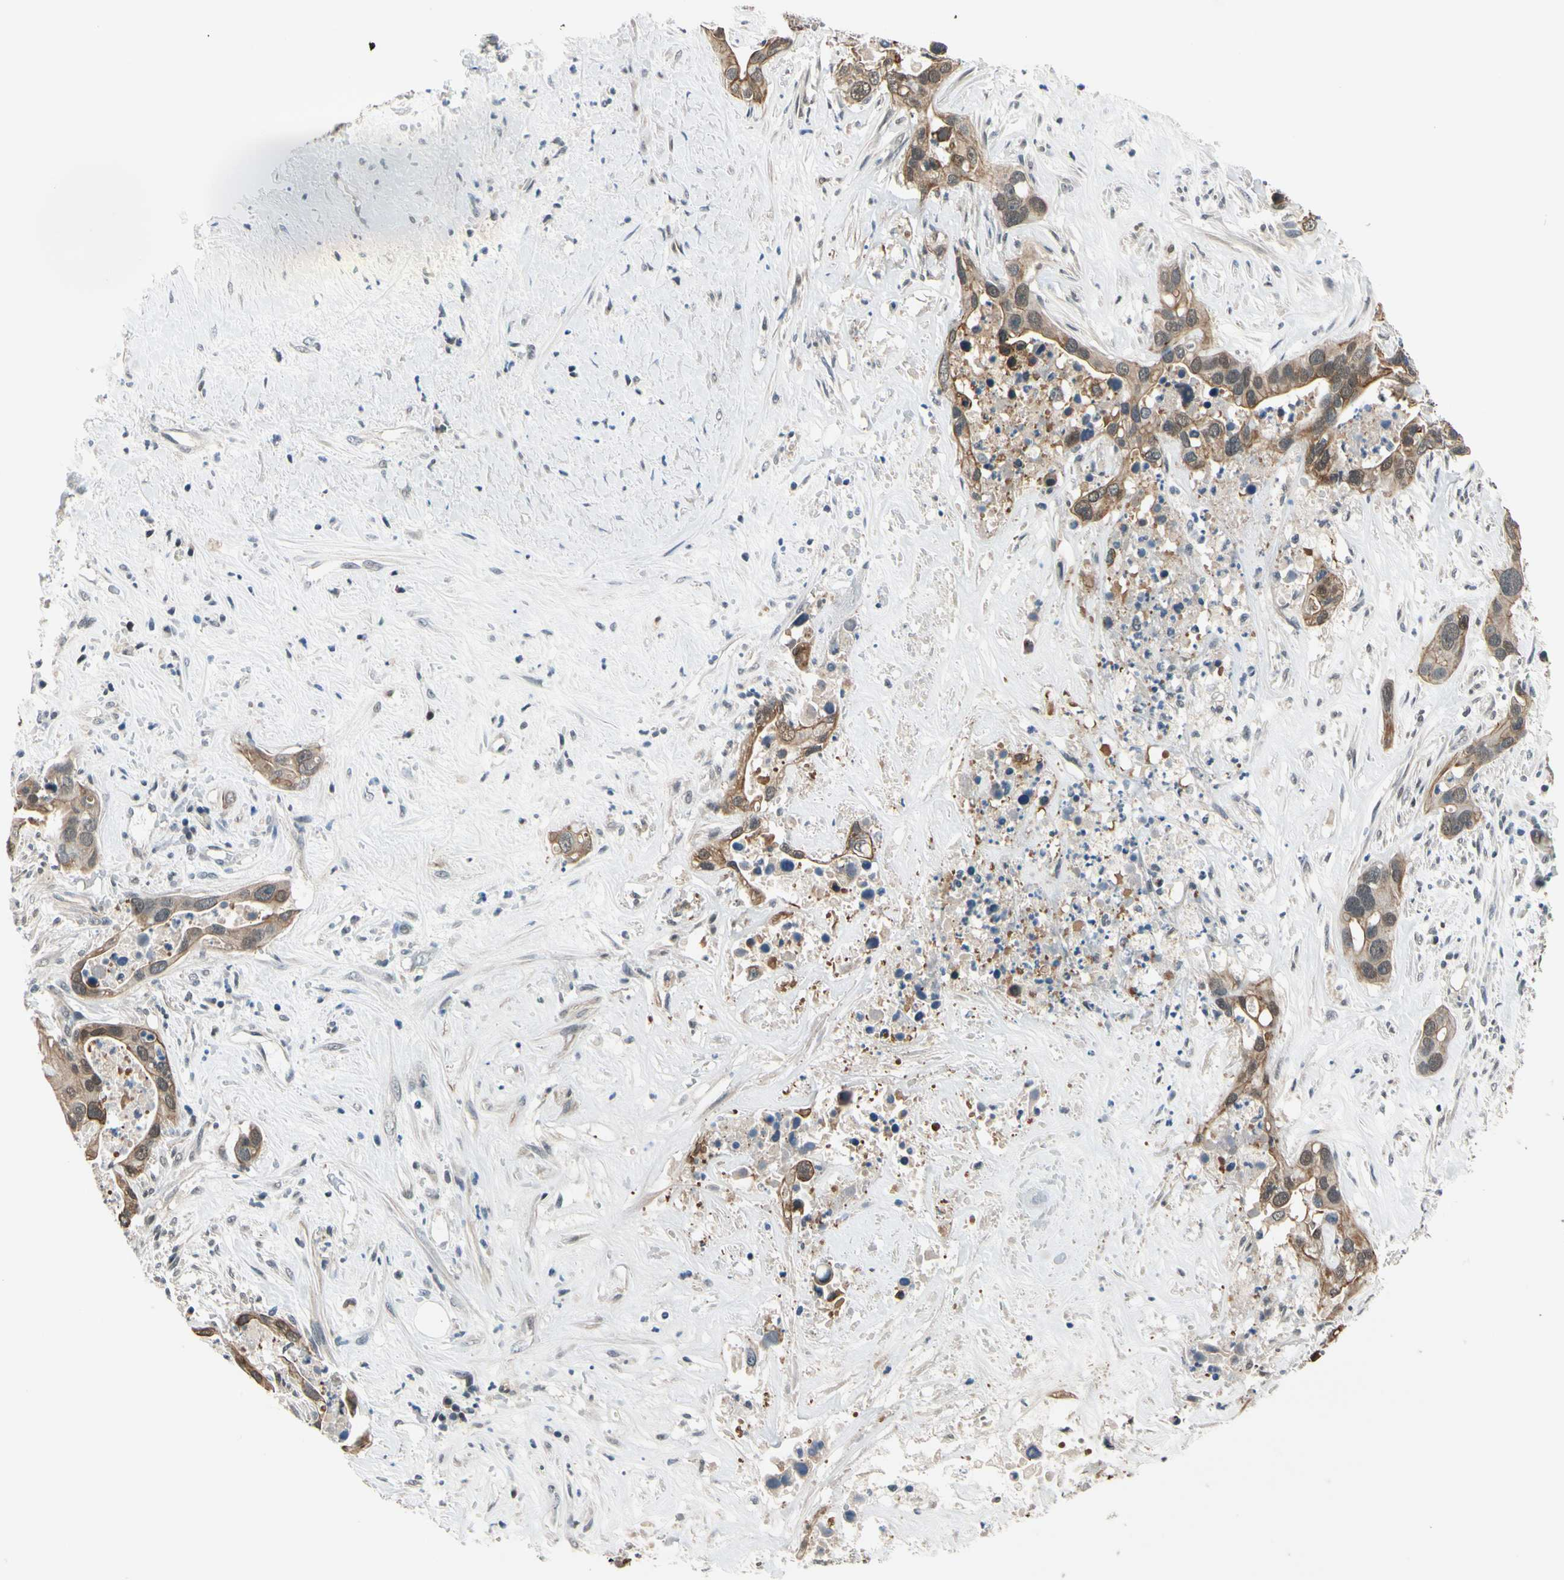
{"staining": {"intensity": "moderate", "quantity": ">75%", "location": "cytoplasmic/membranous"}, "tissue": "liver cancer", "cell_type": "Tumor cells", "image_type": "cancer", "snomed": [{"axis": "morphology", "description": "Cholangiocarcinoma"}, {"axis": "topography", "description": "Liver"}], "caption": "The immunohistochemical stain shows moderate cytoplasmic/membranous positivity in tumor cells of liver cholangiocarcinoma tissue.", "gene": "TAF12", "patient": {"sex": "female", "age": 65}}